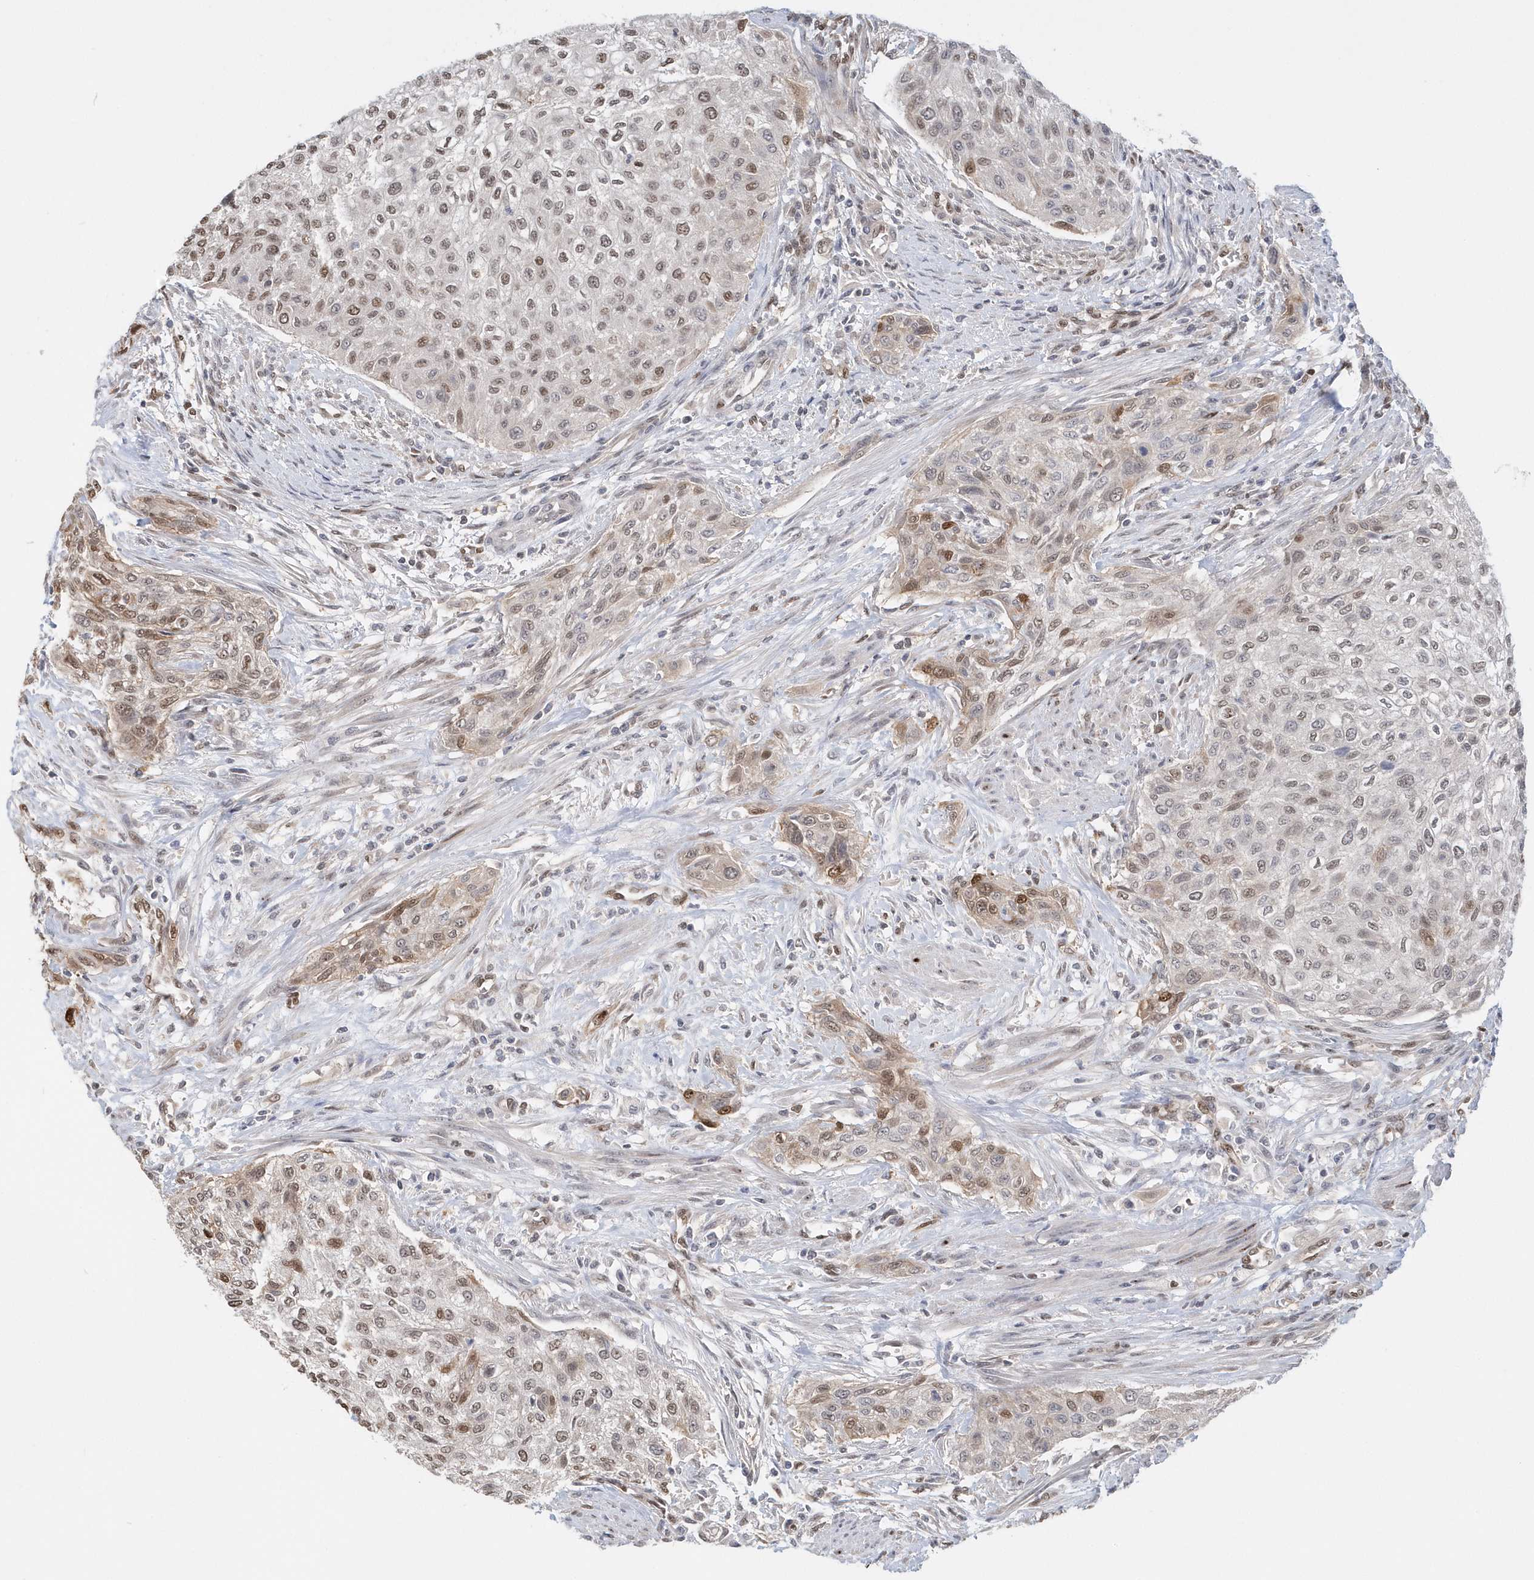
{"staining": {"intensity": "moderate", "quantity": "25%-75%", "location": "nuclear"}, "tissue": "urothelial cancer", "cell_type": "Tumor cells", "image_type": "cancer", "snomed": [{"axis": "morphology", "description": "Urothelial carcinoma, High grade"}, {"axis": "topography", "description": "Urinary bladder"}], "caption": "There is medium levels of moderate nuclear positivity in tumor cells of high-grade urothelial carcinoma, as demonstrated by immunohistochemical staining (brown color).", "gene": "SUMO2", "patient": {"sex": "male", "age": 35}}